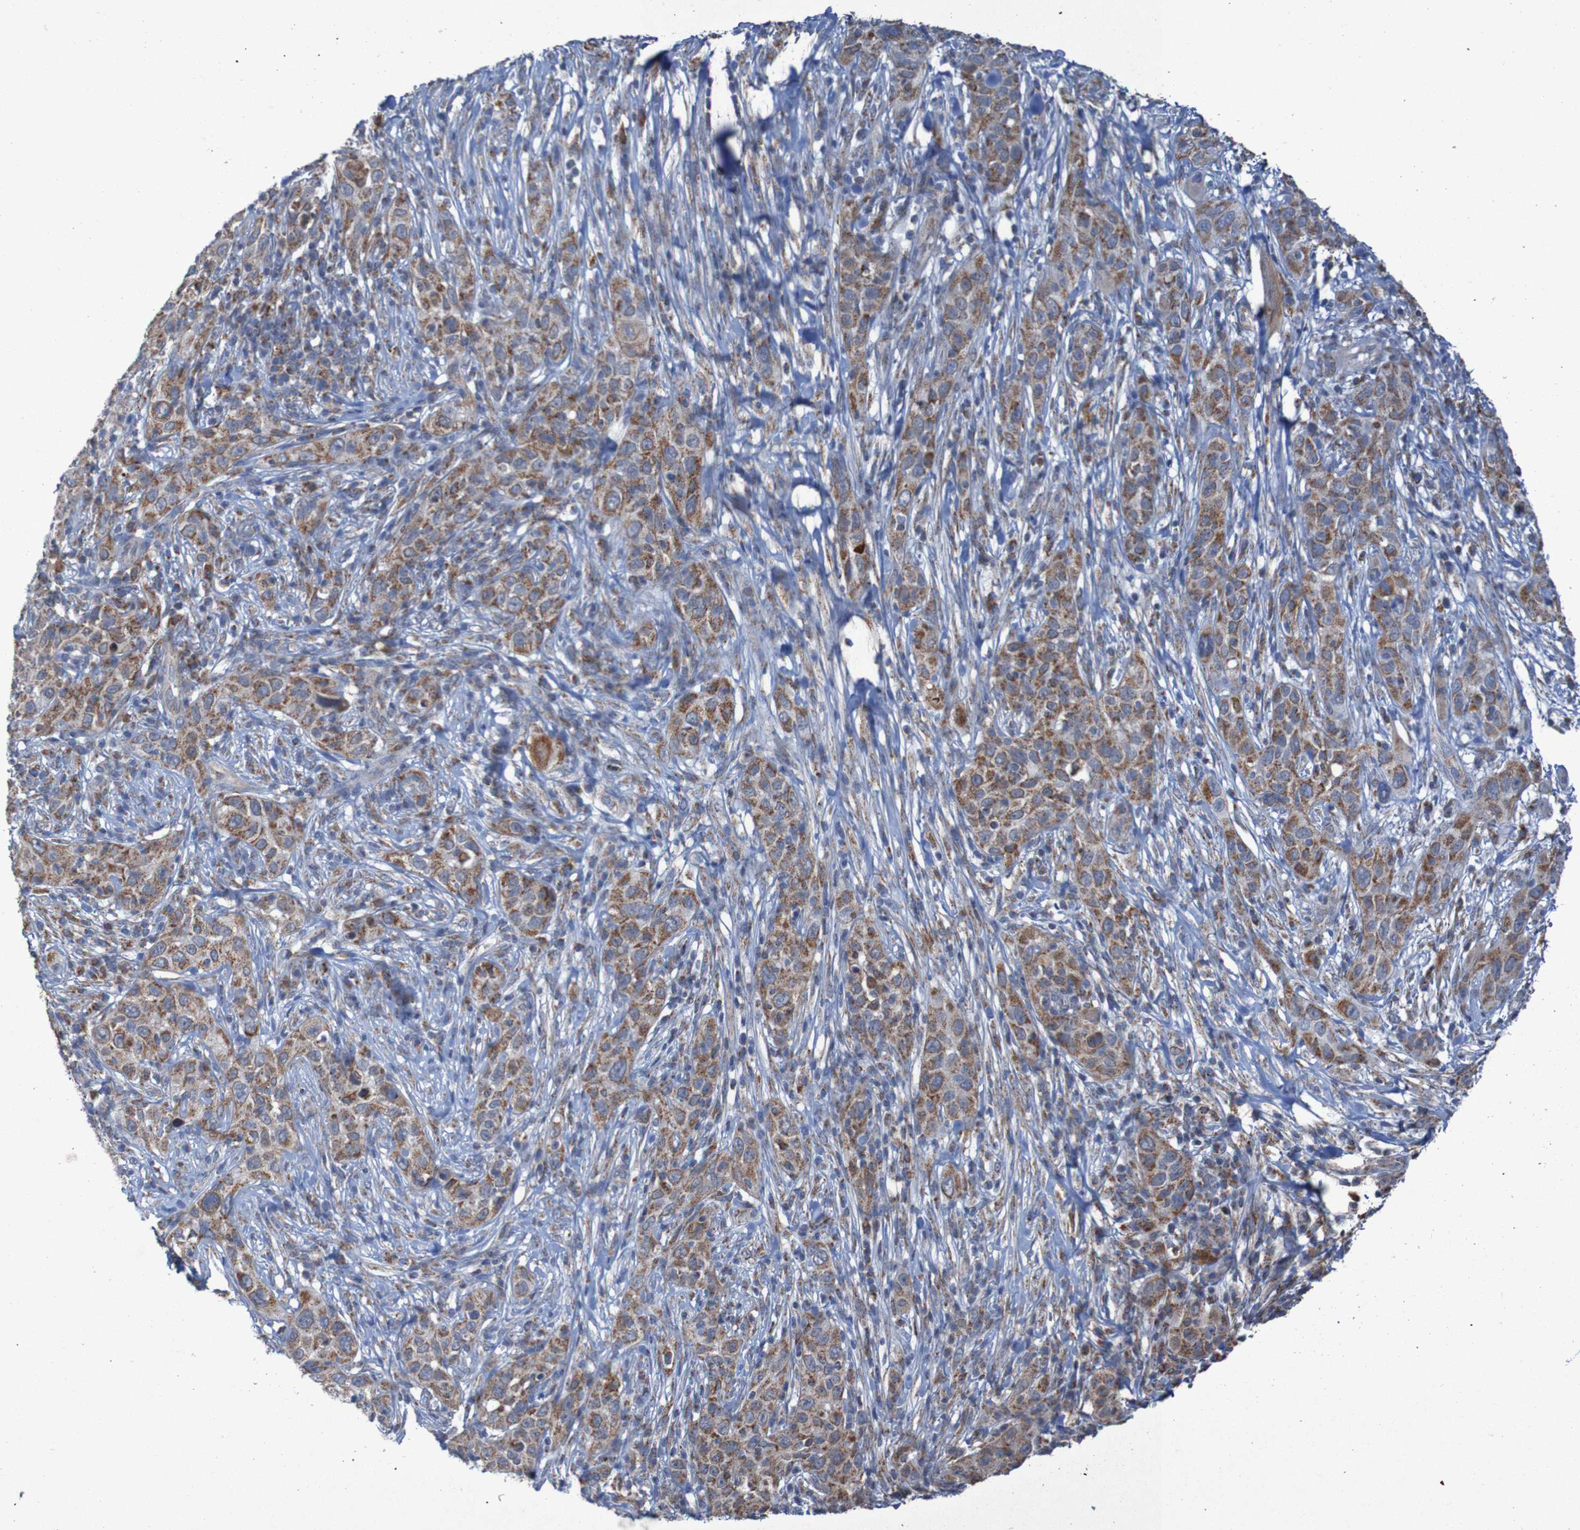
{"staining": {"intensity": "moderate", "quantity": ">75%", "location": "cytoplasmic/membranous"}, "tissue": "skin cancer", "cell_type": "Tumor cells", "image_type": "cancer", "snomed": [{"axis": "morphology", "description": "Squamous cell carcinoma, NOS"}, {"axis": "topography", "description": "Skin"}], "caption": "Protein analysis of skin cancer tissue shows moderate cytoplasmic/membranous expression in about >75% of tumor cells.", "gene": "CCDC51", "patient": {"sex": "female", "age": 88}}